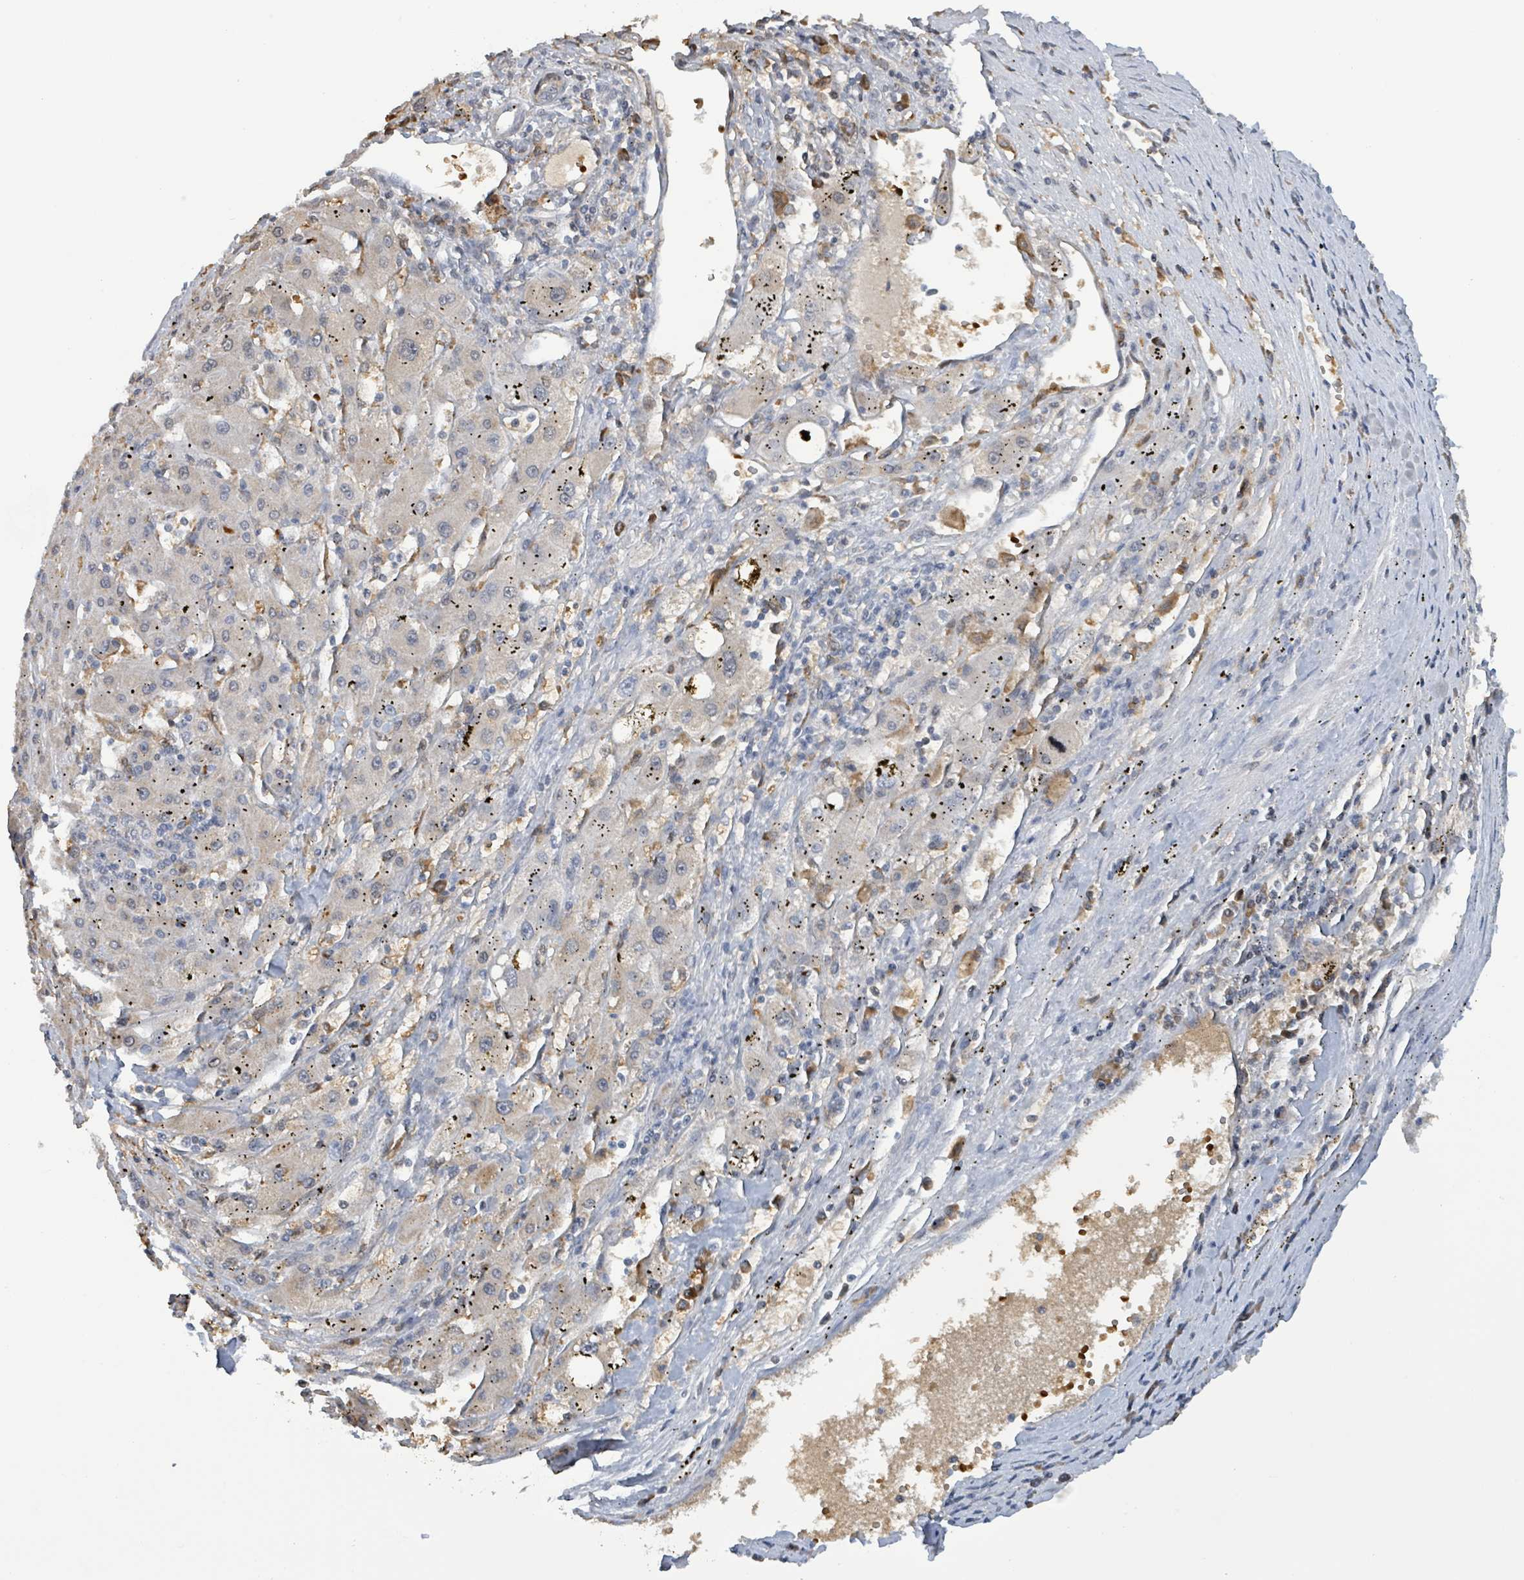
{"staining": {"intensity": "weak", "quantity": "<25%", "location": "cytoplasmic/membranous"}, "tissue": "liver cancer", "cell_type": "Tumor cells", "image_type": "cancer", "snomed": [{"axis": "morphology", "description": "Carcinoma, Hepatocellular, NOS"}, {"axis": "topography", "description": "Liver"}], "caption": "Tumor cells show no significant protein positivity in hepatocellular carcinoma (liver).", "gene": "SEBOX", "patient": {"sex": "male", "age": 72}}